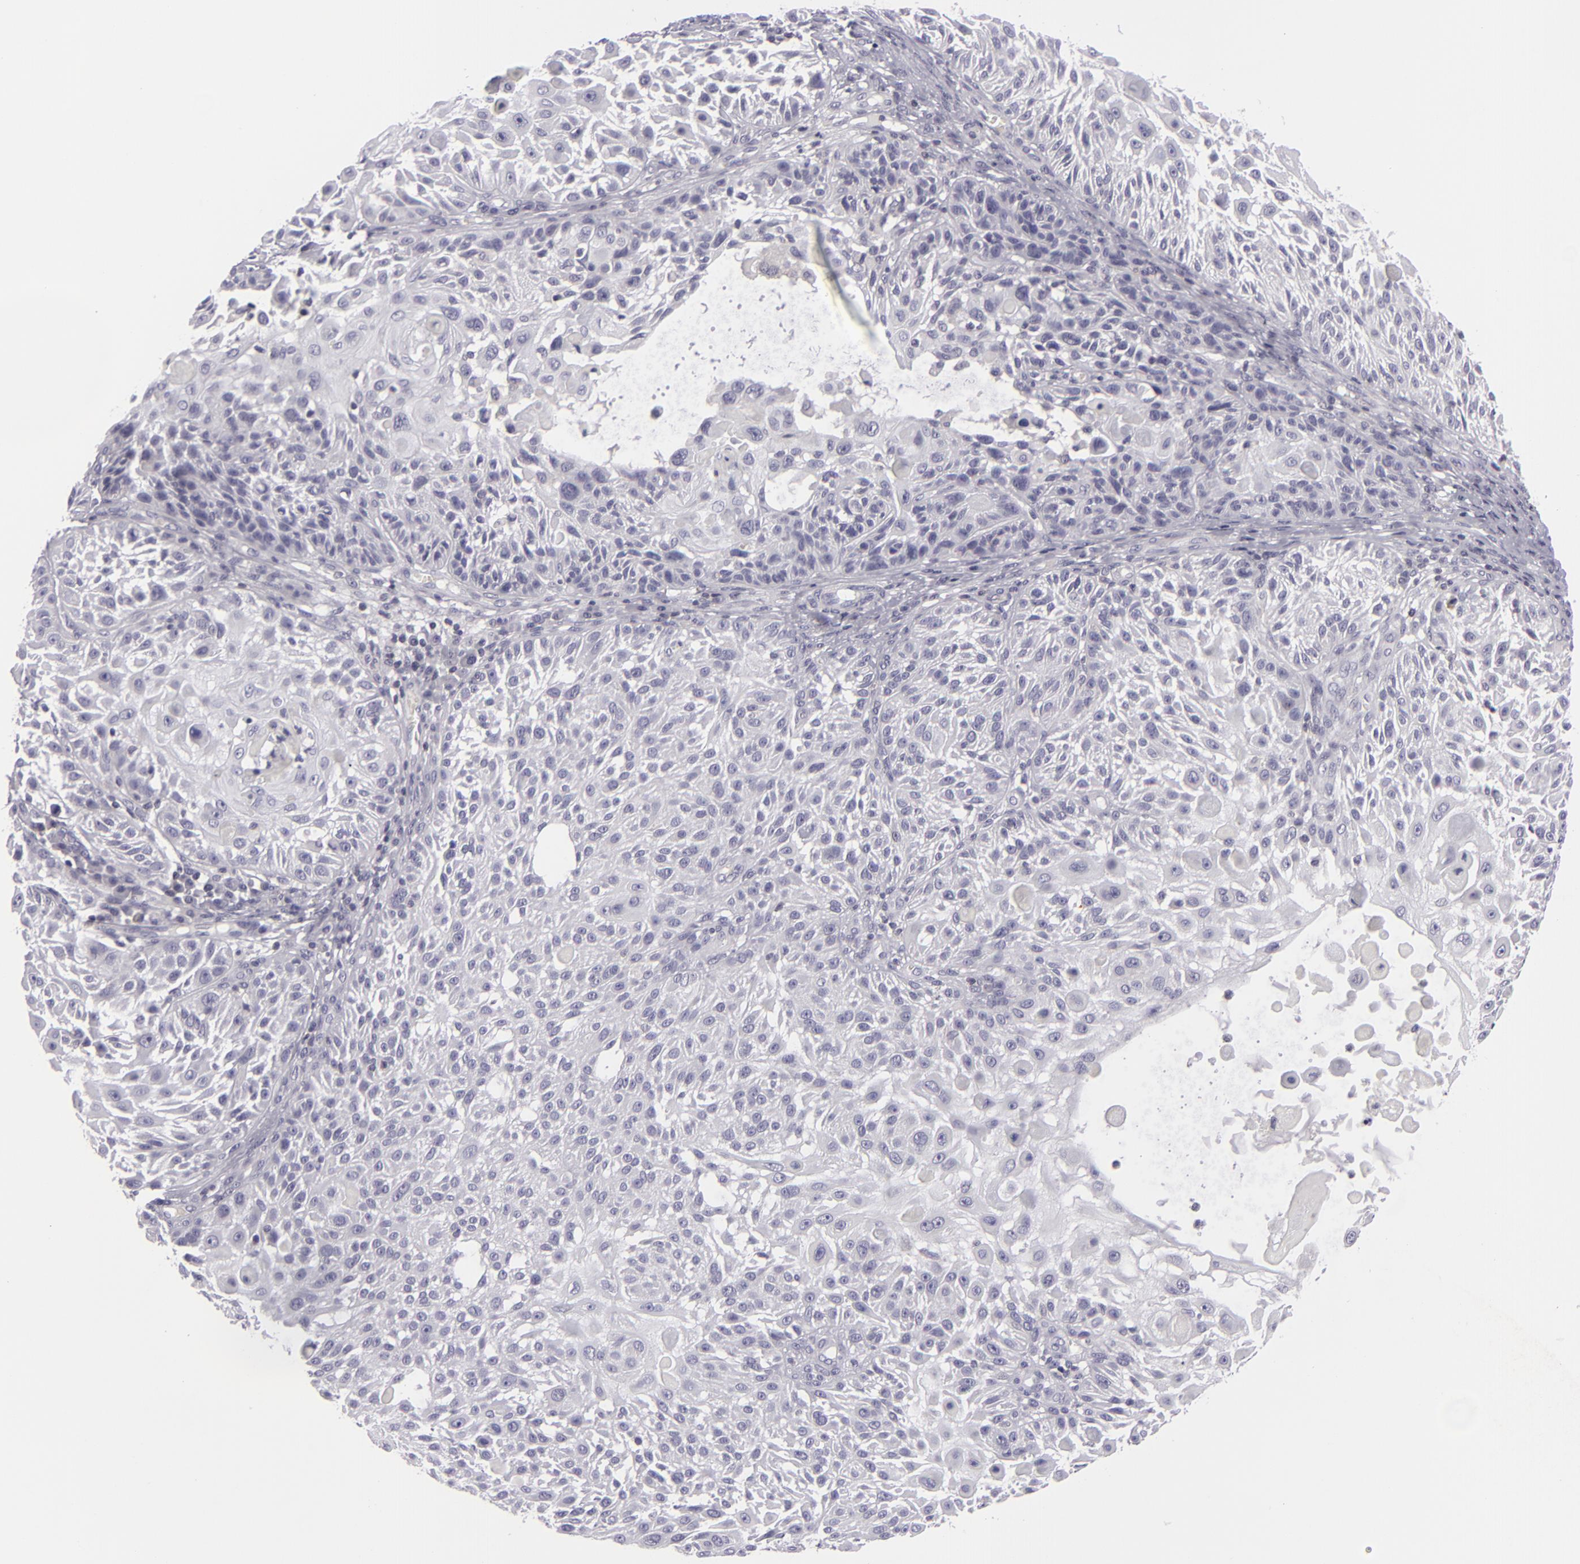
{"staining": {"intensity": "negative", "quantity": "none", "location": "none"}, "tissue": "skin cancer", "cell_type": "Tumor cells", "image_type": "cancer", "snomed": [{"axis": "morphology", "description": "Squamous cell carcinoma, NOS"}, {"axis": "topography", "description": "Skin"}], "caption": "Protein analysis of skin cancer reveals no significant positivity in tumor cells.", "gene": "KCNAB2", "patient": {"sex": "female", "age": 89}}